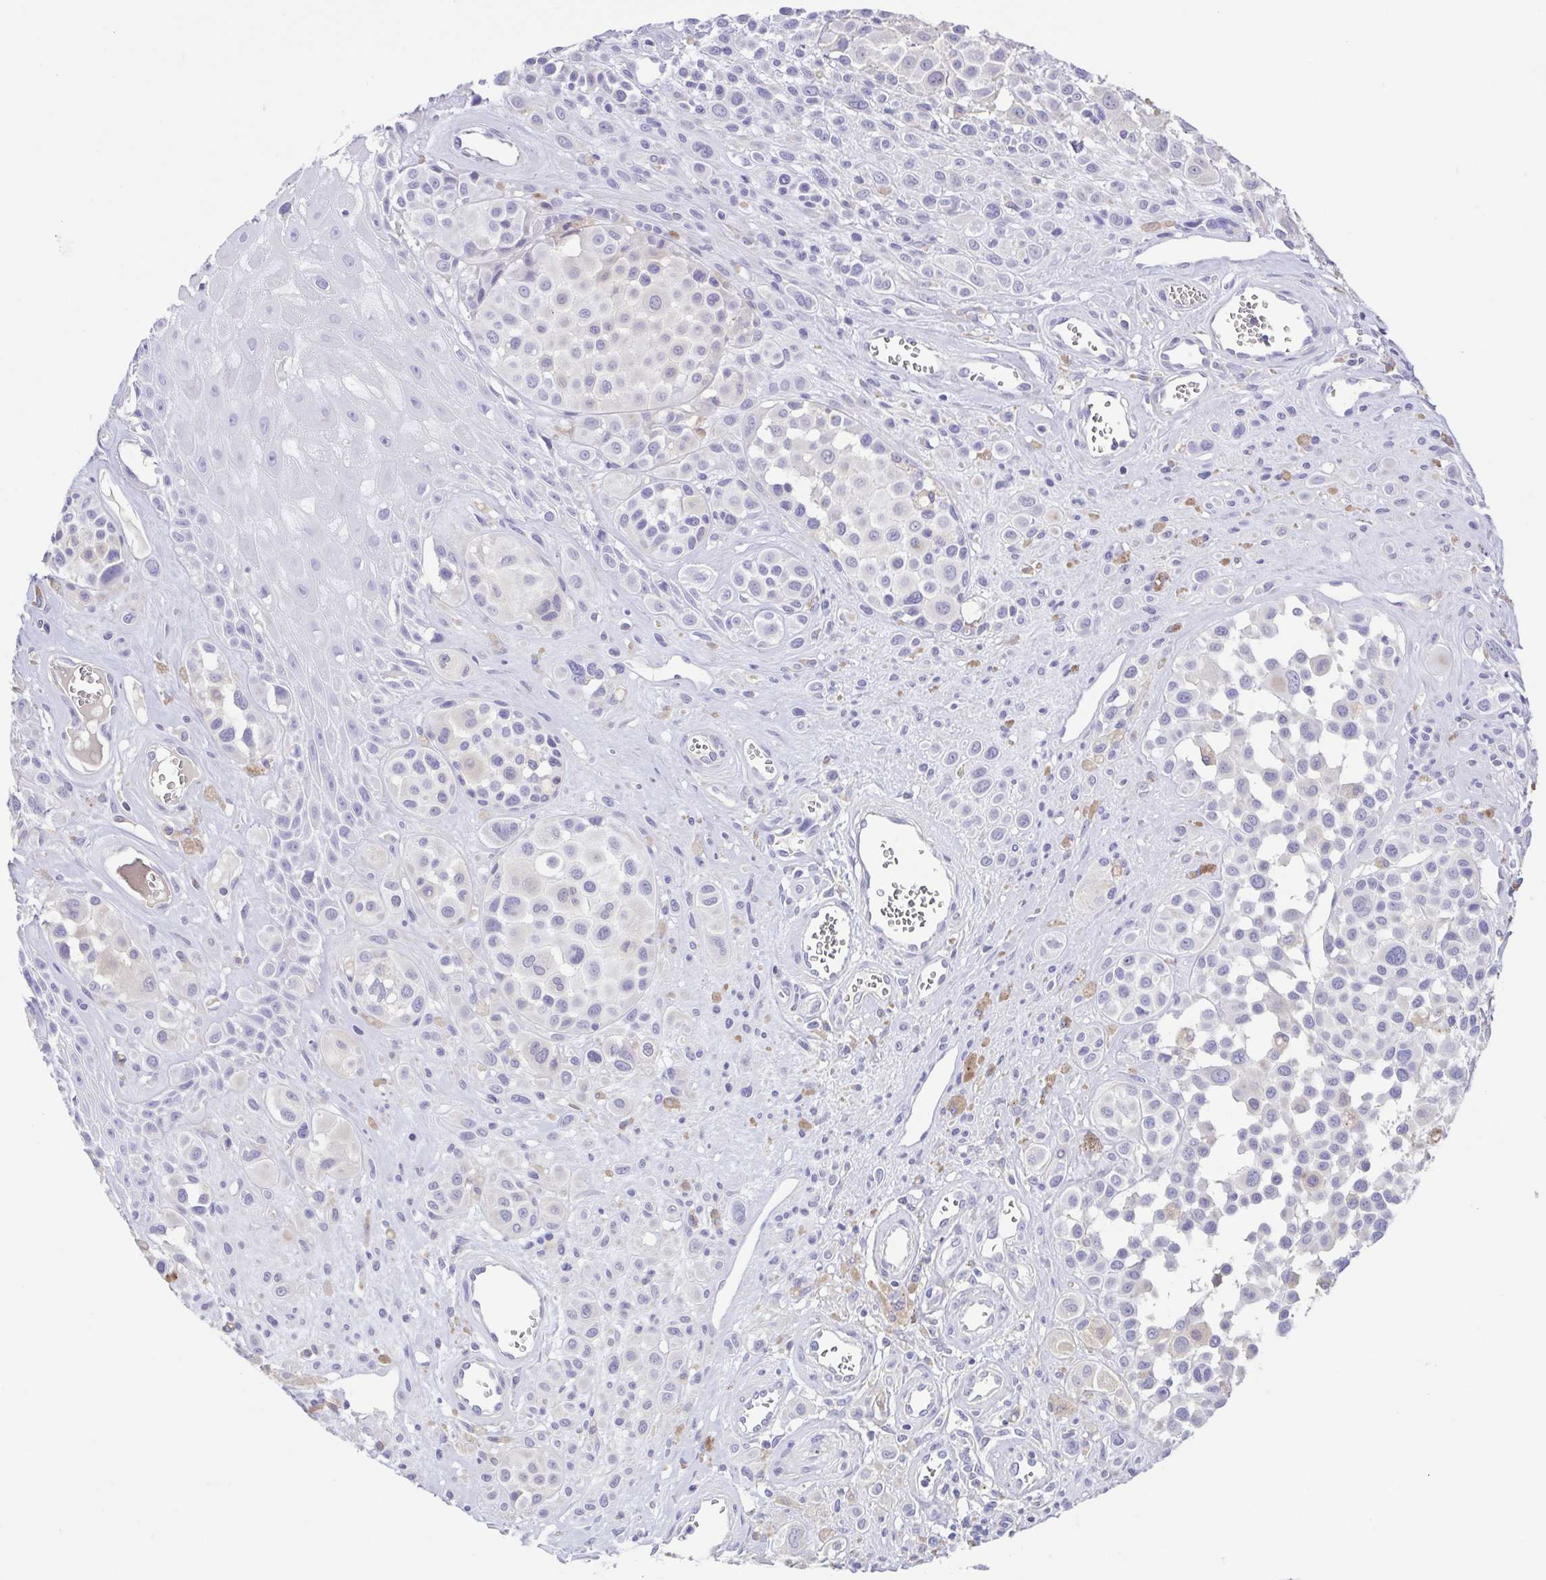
{"staining": {"intensity": "negative", "quantity": "none", "location": "none"}, "tissue": "melanoma", "cell_type": "Tumor cells", "image_type": "cancer", "snomed": [{"axis": "morphology", "description": "Malignant melanoma, NOS"}, {"axis": "topography", "description": "Skin"}], "caption": "DAB immunohistochemical staining of human malignant melanoma demonstrates no significant staining in tumor cells.", "gene": "ARPP21", "patient": {"sex": "male", "age": 77}}